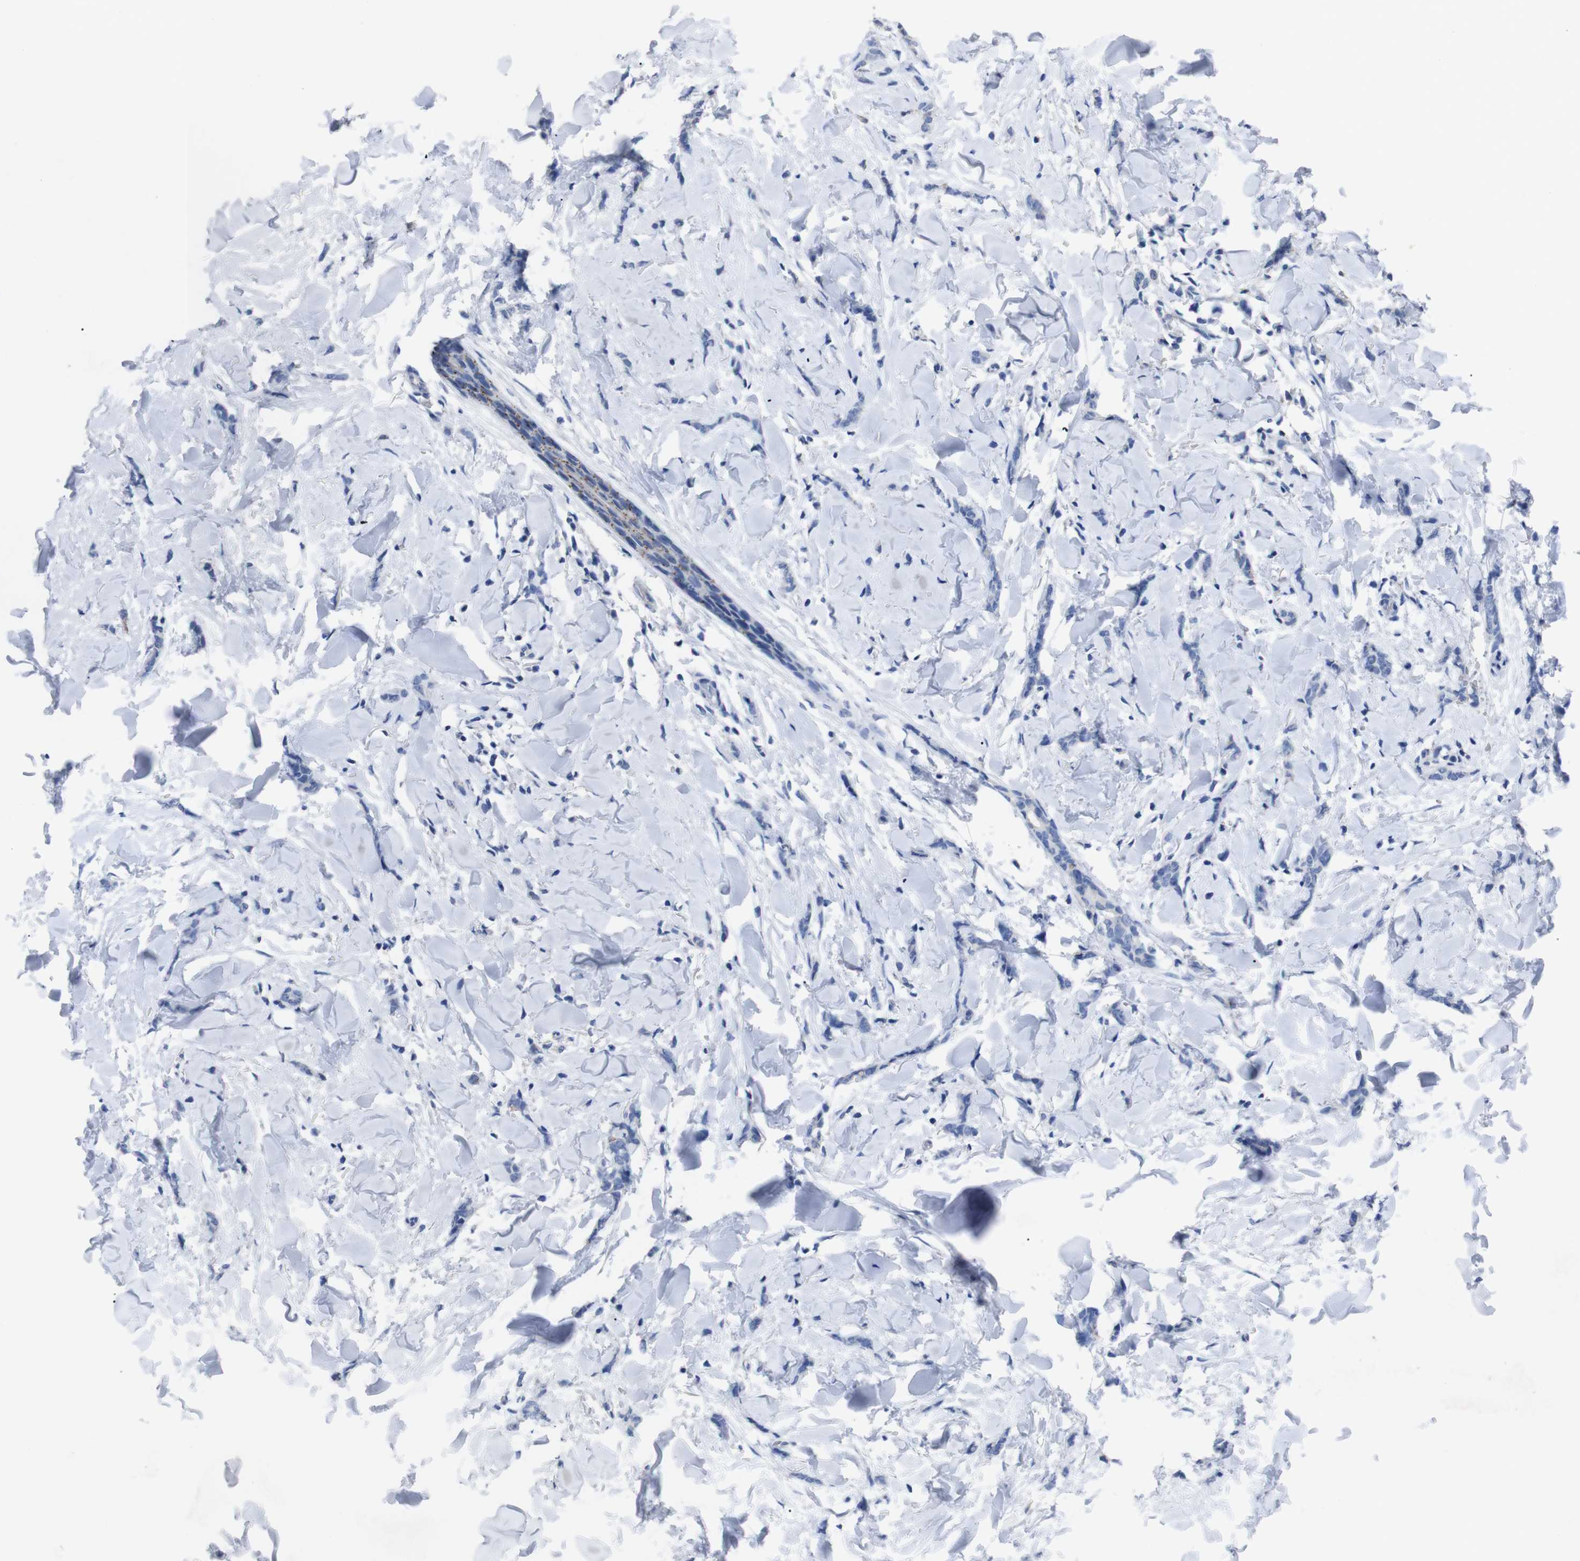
{"staining": {"intensity": "negative", "quantity": "none", "location": "none"}, "tissue": "breast cancer", "cell_type": "Tumor cells", "image_type": "cancer", "snomed": [{"axis": "morphology", "description": "Lobular carcinoma"}, {"axis": "topography", "description": "Skin"}, {"axis": "topography", "description": "Breast"}], "caption": "High magnification brightfield microscopy of lobular carcinoma (breast) stained with DAB (3,3'-diaminobenzidine) (brown) and counterstained with hematoxylin (blue): tumor cells show no significant positivity.", "gene": "GJB2", "patient": {"sex": "female", "age": 46}}